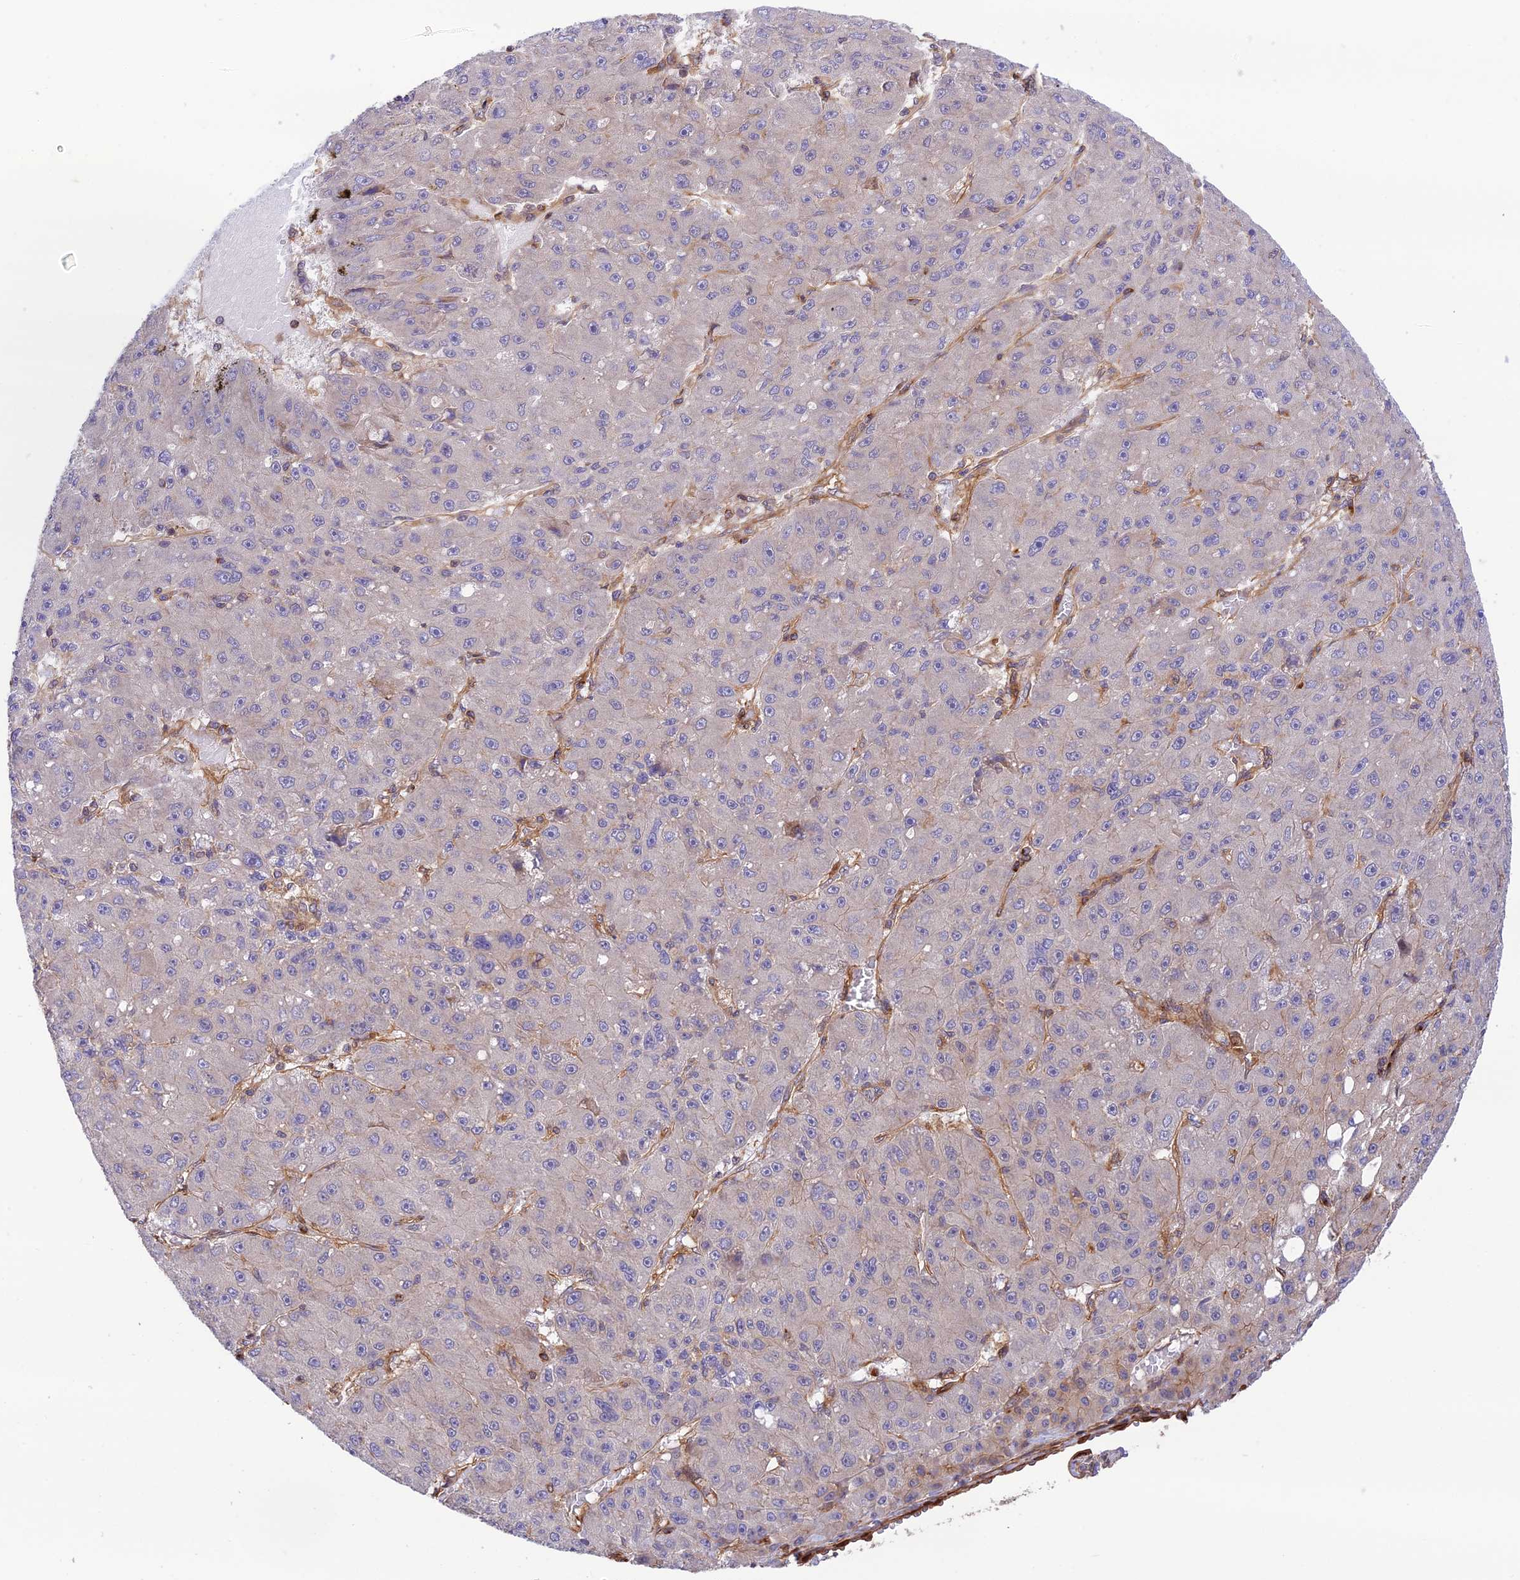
{"staining": {"intensity": "negative", "quantity": "none", "location": "none"}, "tissue": "liver cancer", "cell_type": "Tumor cells", "image_type": "cancer", "snomed": [{"axis": "morphology", "description": "Carcinoma, Hepatocellular, NOS"}, {"axis": "topography", "description": "Liver"}], "caption": "Tumor cells show no significant expression in liver hepatocellular carcinoma.", "gene": "EVI5L", "patient": {"sex": "male", "age": 67}}